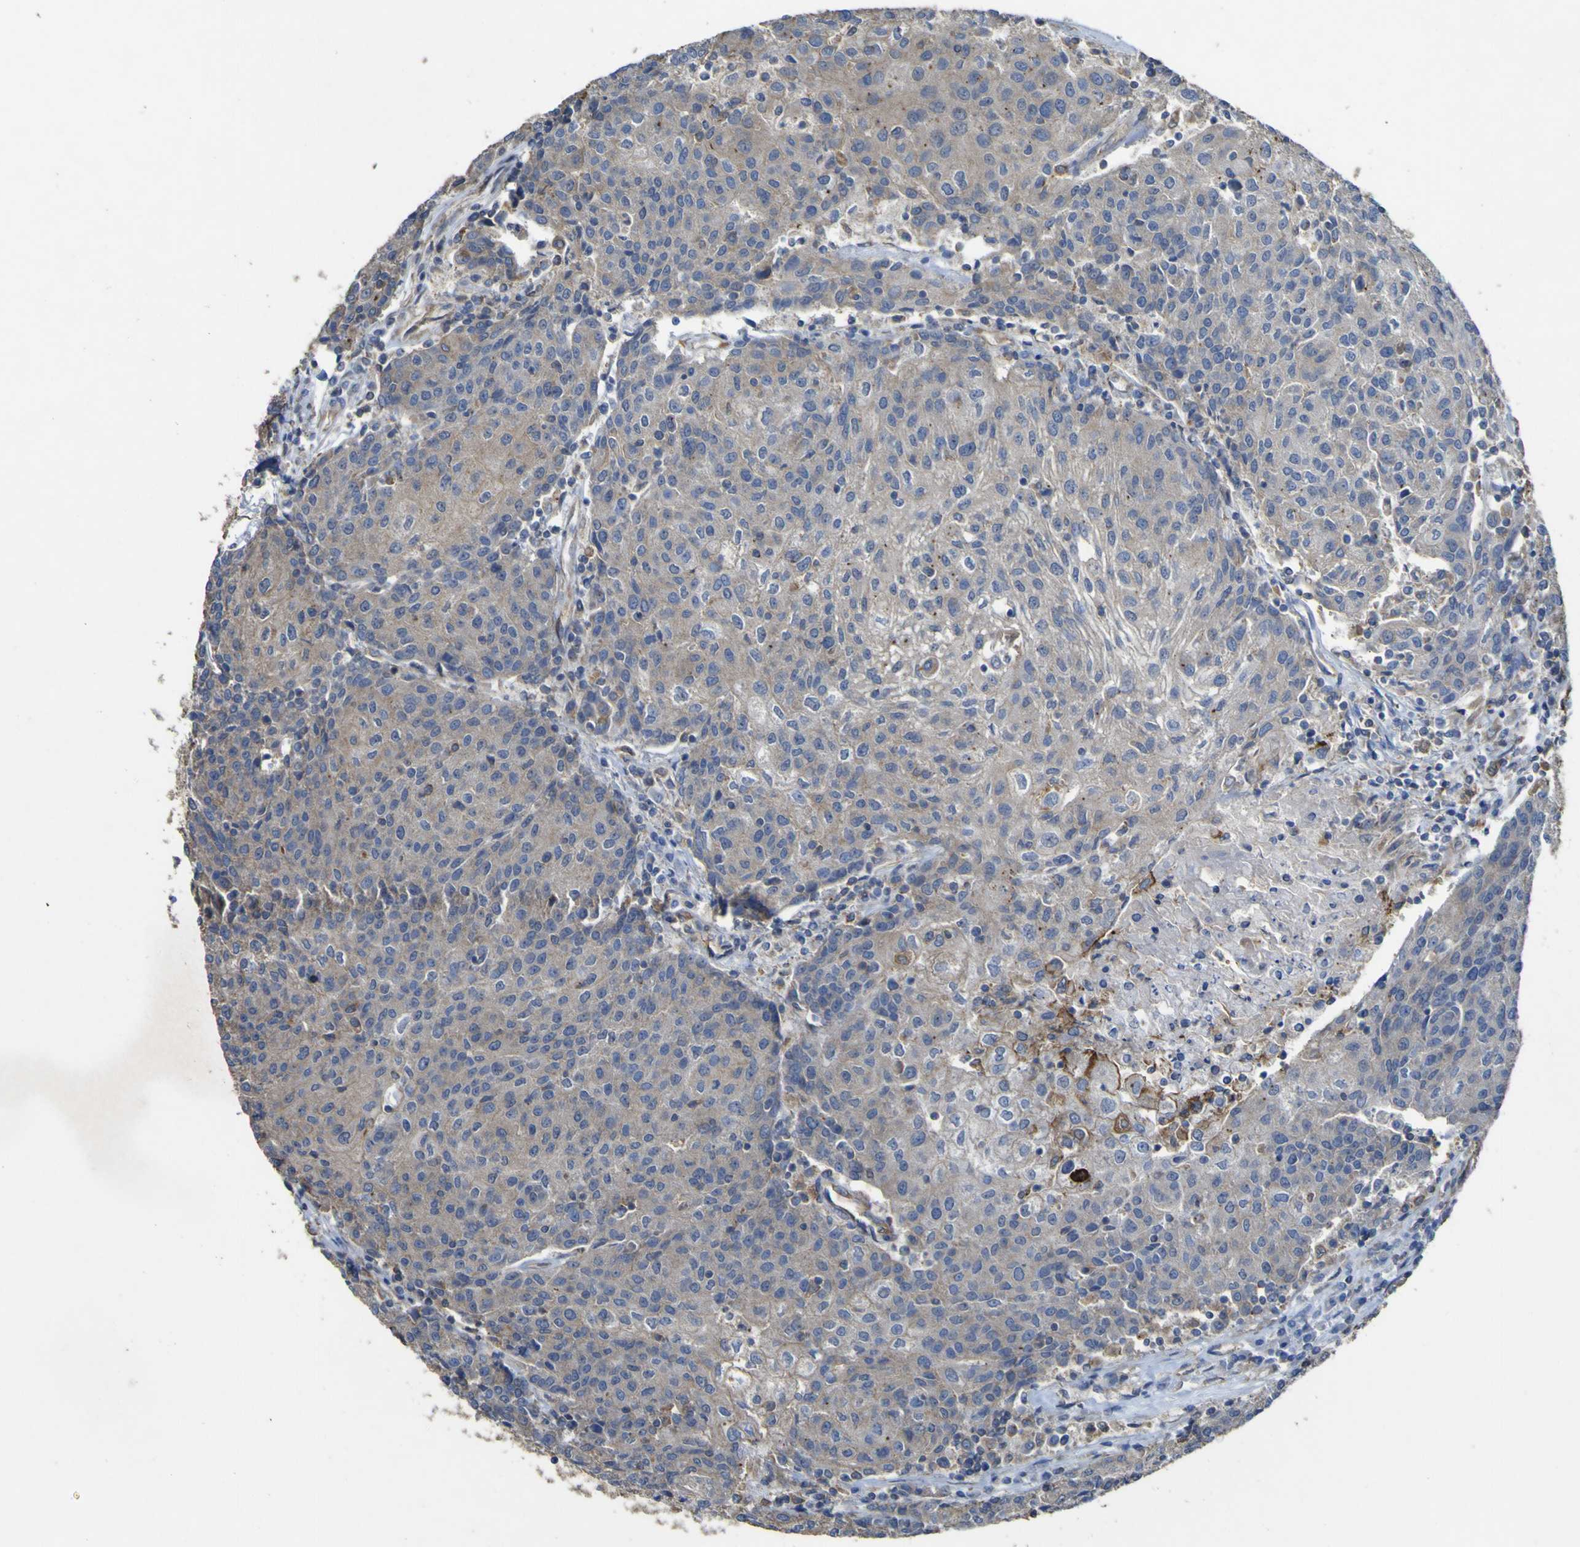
{"staining": {"intensity": "weak", "quantity": ">75%", "location": "cytoplasmic/membranous"}, "tissue": "urothelial cancer", "cell_type": "Tumor cells", "image_type": "cancer", "snomed": [{"axis": "morphology", "description": "Urothelial carcinoma, High grade"}, {"axis": "topography", "description": "Urinary bladder"}], "caption": "This is a photomicrograph of immunohistochemistry staining of urothelial carcinoma (high-grade), which shows weak expression in the cytoplasmic/membranous of tumor cells.", "gene": "TNFSF15", "patient": {"sex": "female", "age": 85}}